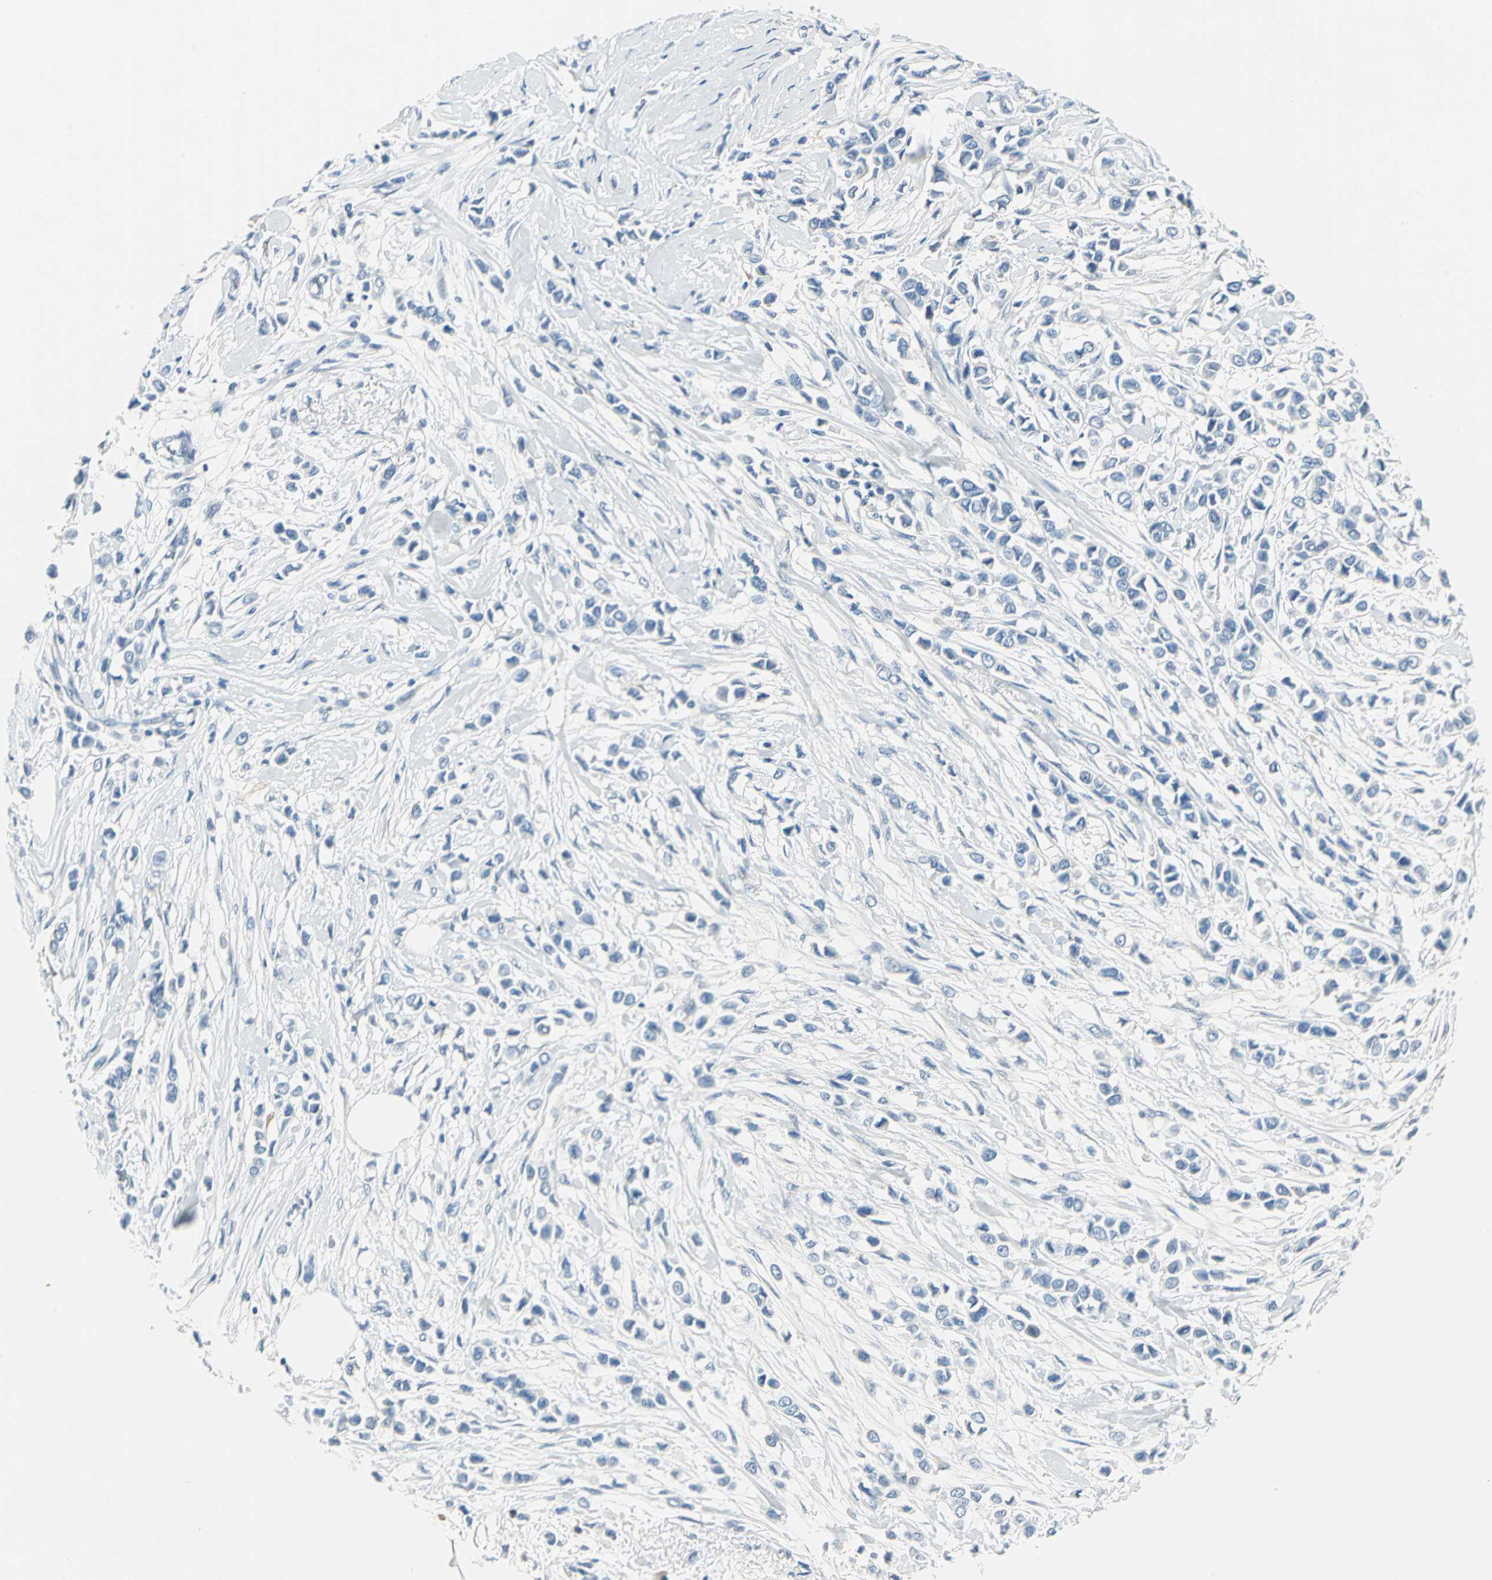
{"staining": {"intensity": "negative", "quantity": "none", "location": "none"}, "tissue": "breast cancer", "cell_type": "Tumor cells", "image_type": "cancer", "snomed": [{"axis": "morphology", "description": "Lobular carcinoma"}, {"axis": "topography", "description": "Breast"}], "caption": "Tumor cells show no significant expression in breast cancer.", "gene": "UCHL1", "patient": {"sex": "female", "age": 51}}